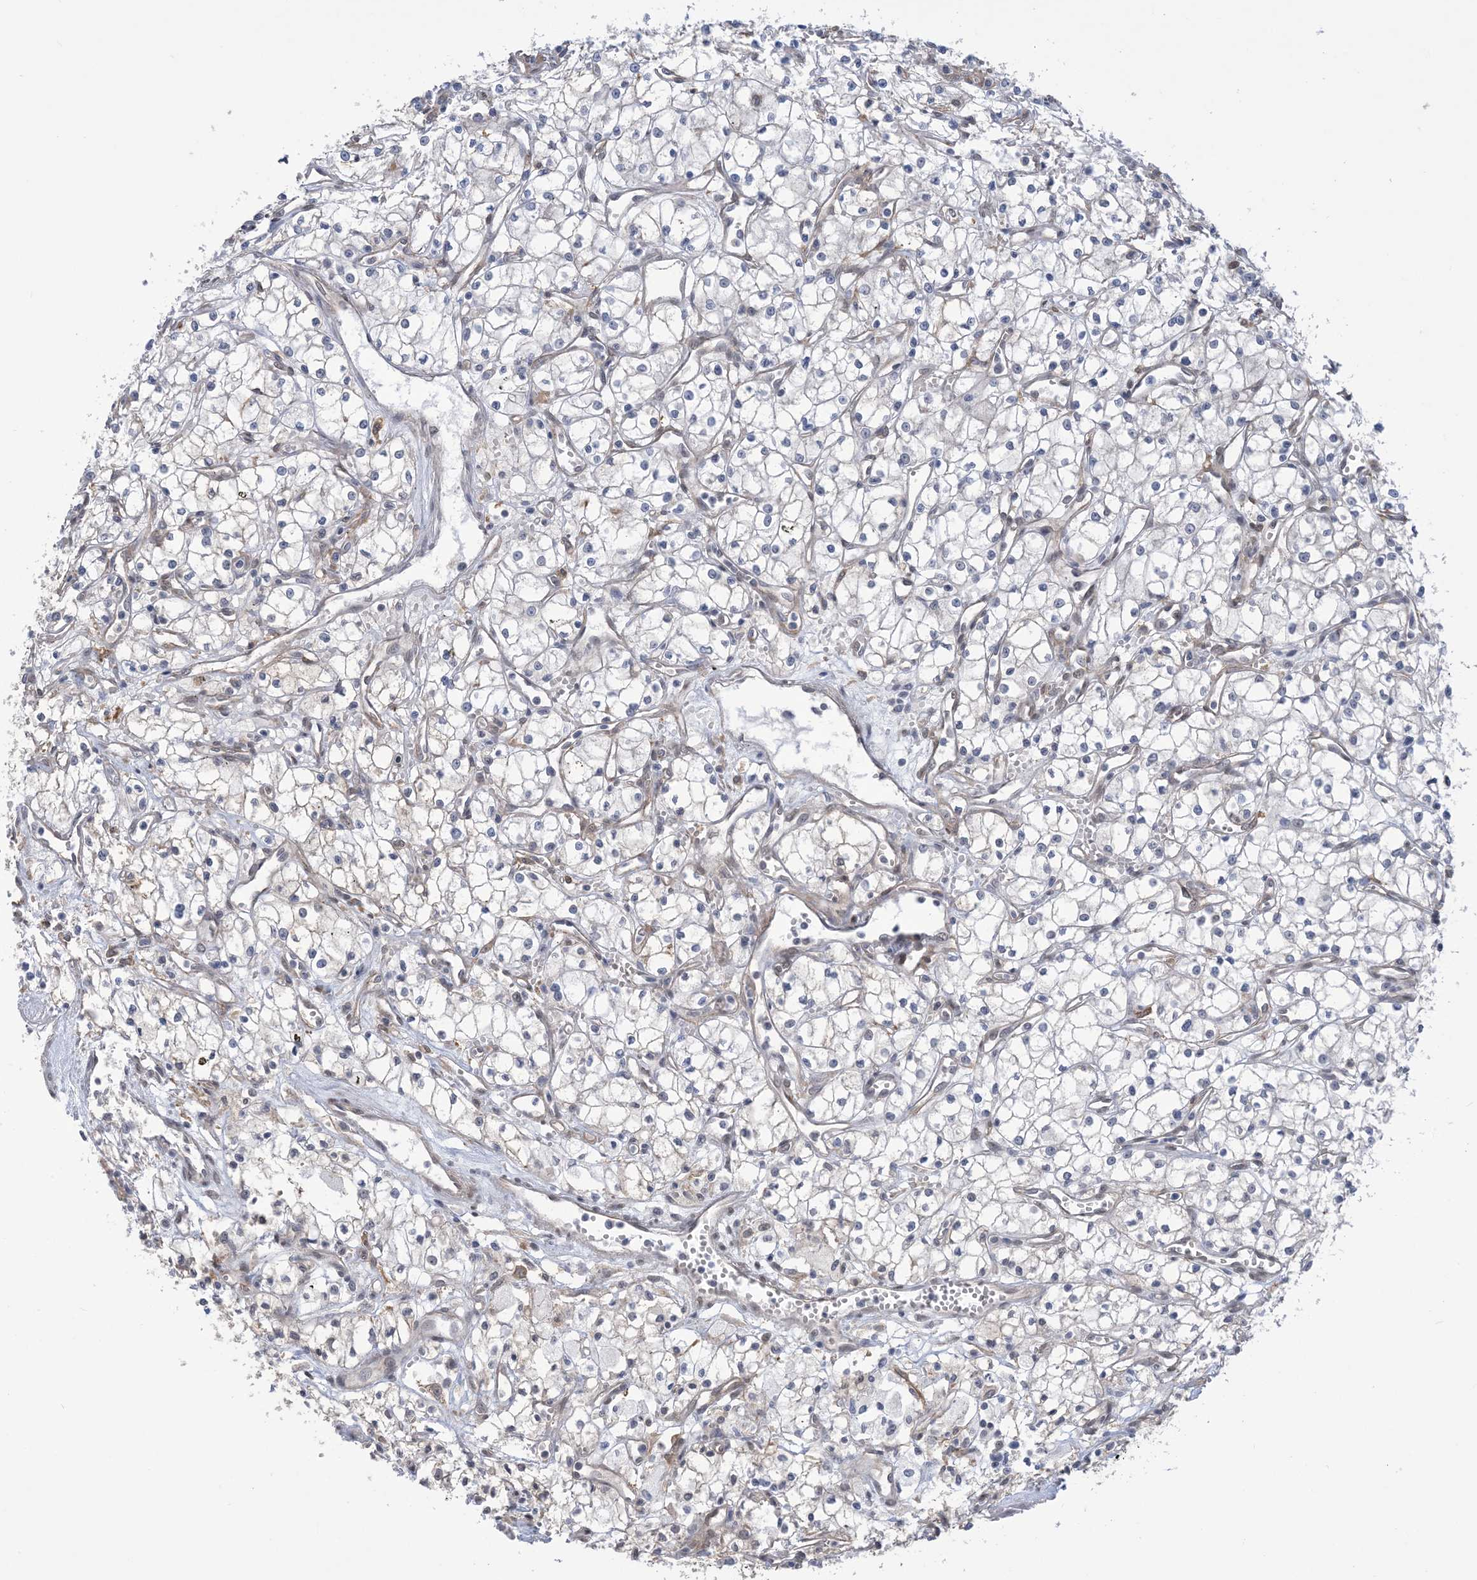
{"staining": {"intensity": "negative", "quantity": "none", "location": "none"}, "tissue": "renal cancer", "cell_type": "Tumor cells", "image_type": "cancer", "snomed": [{"axis": "morphology", "description": "Adenocarcinoma, NOS"}, {"axis": "topography", "description": "Kidney"}], "caption": "Immunohistochemistry image of renal cancer (adenocarcinoma) stained for a protein (brown), which displays no positivity in tumor cells.", "gene": "ZNF8", "patient": {"sex": "male", "age": 59}}